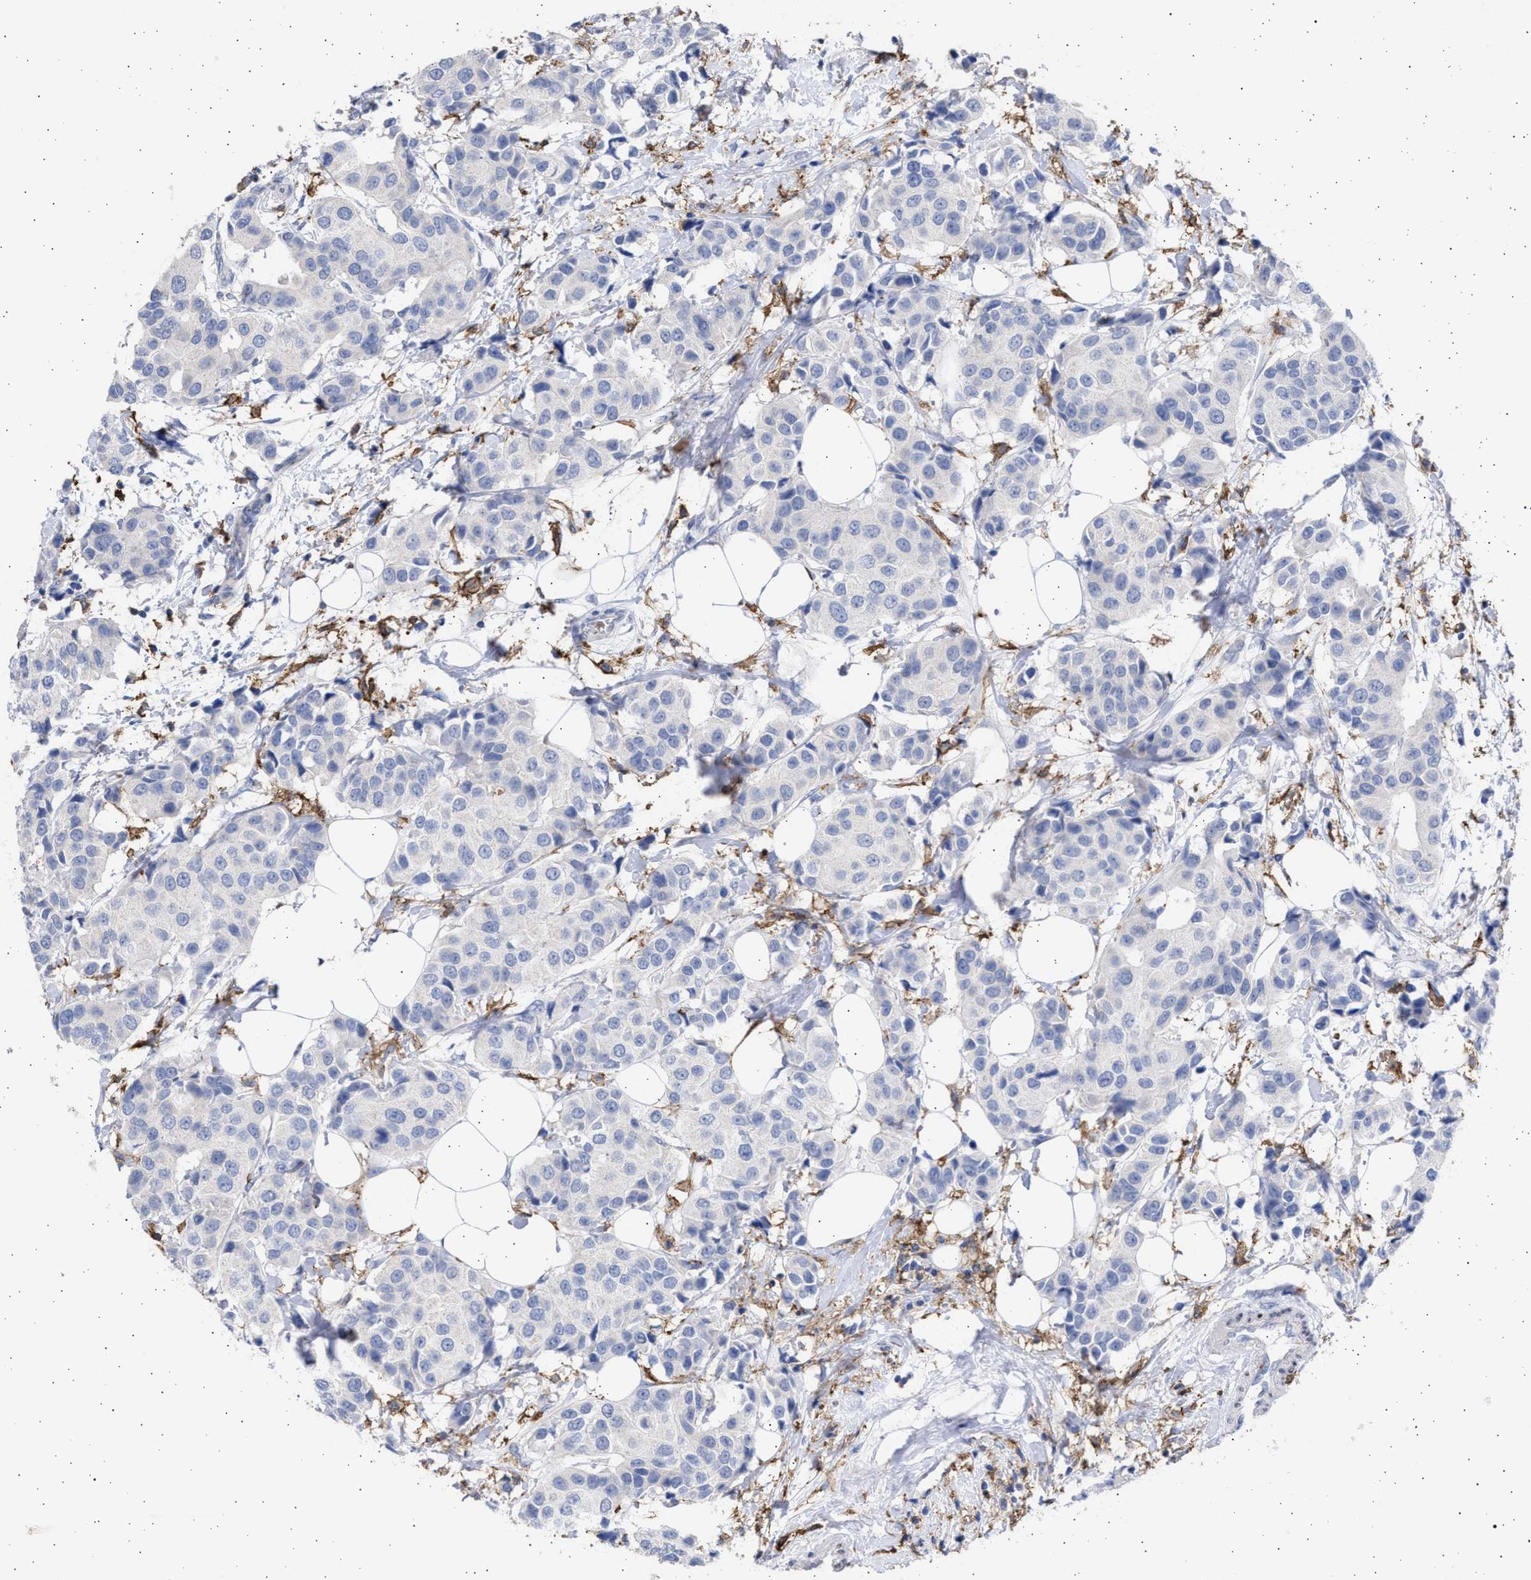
{"staining": {"intensity": "negative", "quantity": "none", "location": "none"}, "tissue": "breast cancer", "cell_type": "Tumor cells", "image_type": "cancer", "snomed": [{"axis": "morphology", "description": "Normal tissue, NOS"}, {"axis": "morphology", "description": "Duct carcinoma"}, {"axis": "topography", "description": "Breast"}], "caption": "Photomicrograph shows no significant protein staining in tumor cells of intraductal carcinoma (breast).", "gene": "FCER1A", "patient": {"sex": "female", "age": 39}}